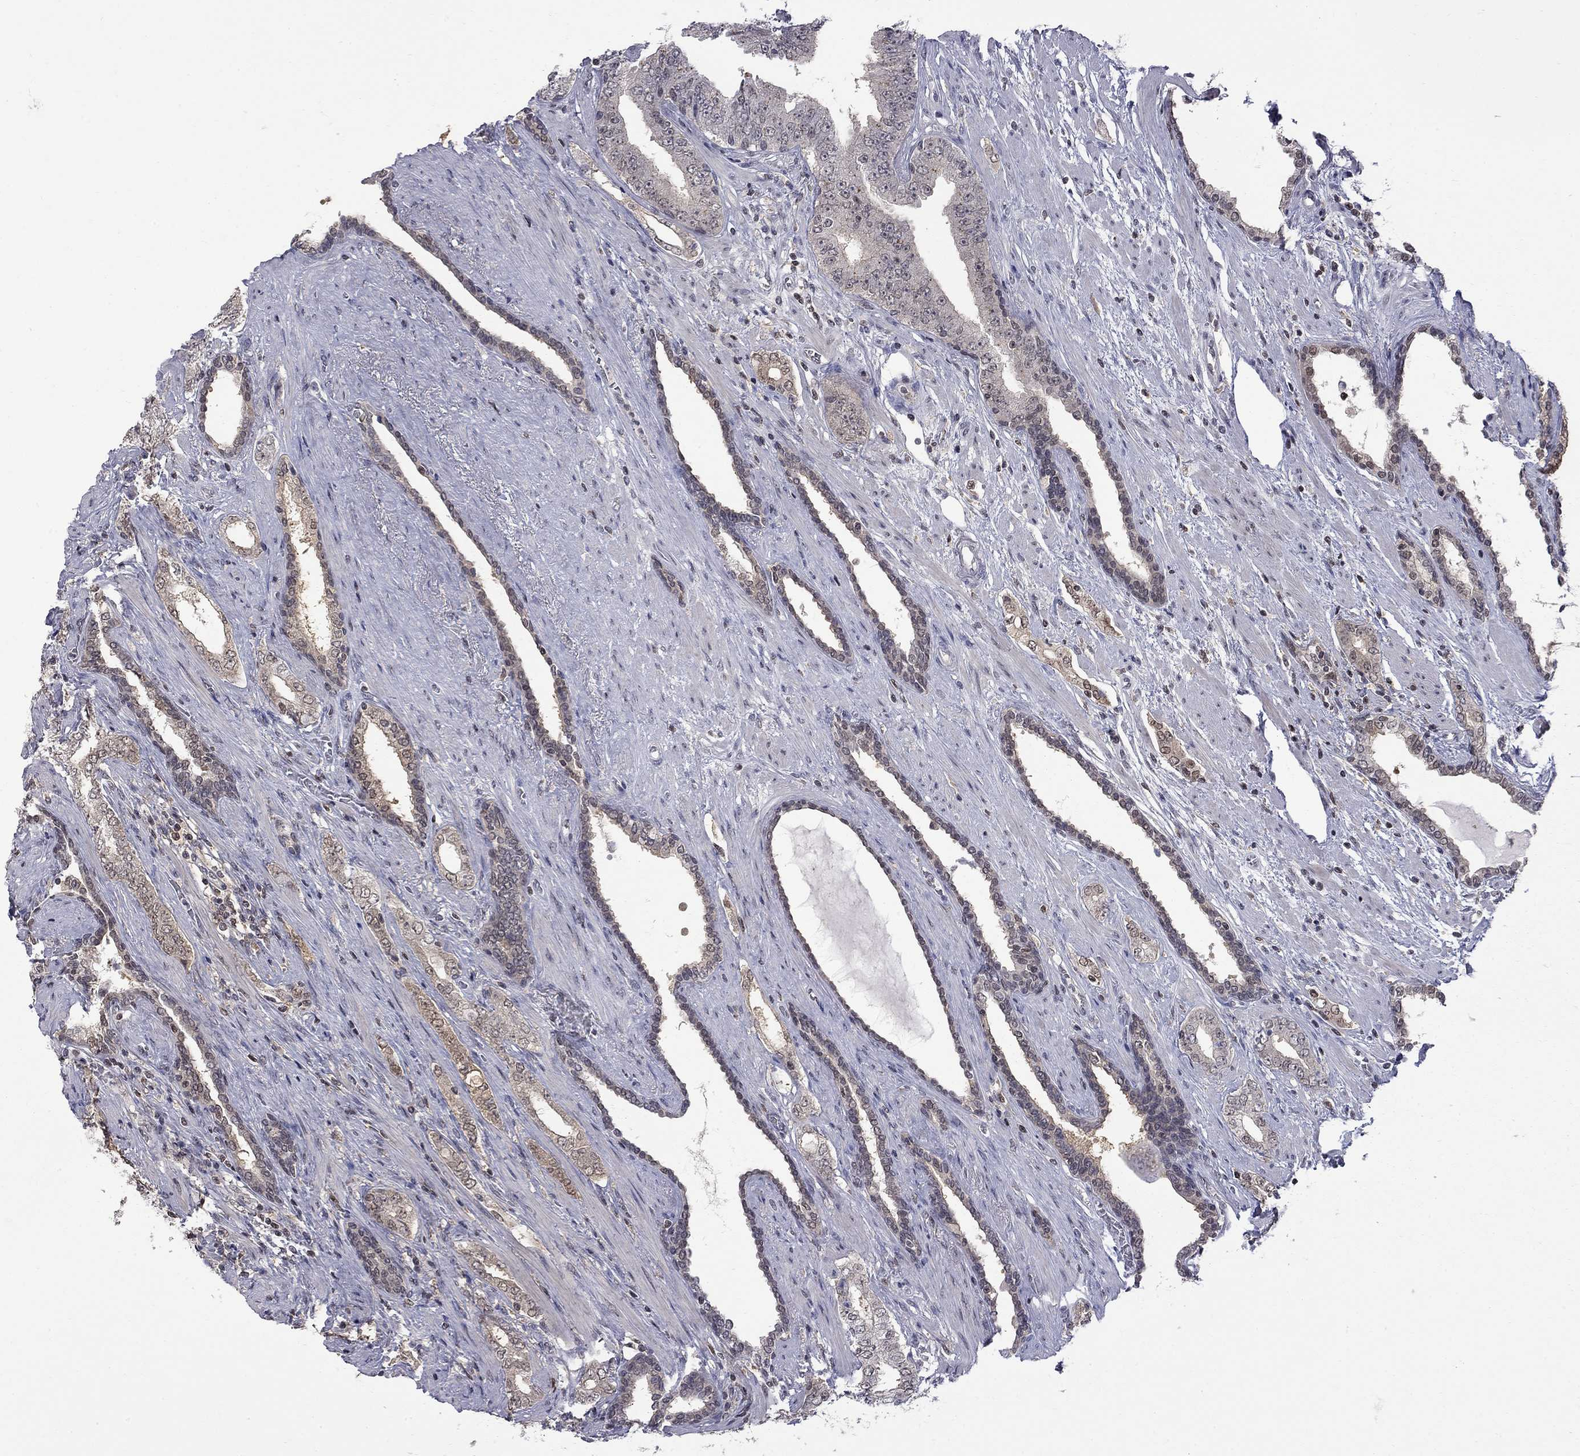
{"staining": {"intensity": "negative", "quantity": "none", "location": "none"}, "tissue": "prostate cancer", "cell_type": "Tumor cells", "image_type": "cancer", "snomed": [{"axis": "morphology", "description": "Adenocarcinoma, Low grade"}, {"axis": "topography", "description": "Prostate and seminal vesicle, NOS"}], "caption": "Adenocarcinoma (low-grade) (prostate) was stained to show a protein in brown. There is no significant positivity in tumor cells. The staining is performed using DAB brown chromogen with nuclei counter-stained in using hematoxylin.", "gene": "RFWD3", "patient": {"sex": "male", "age": 61}}